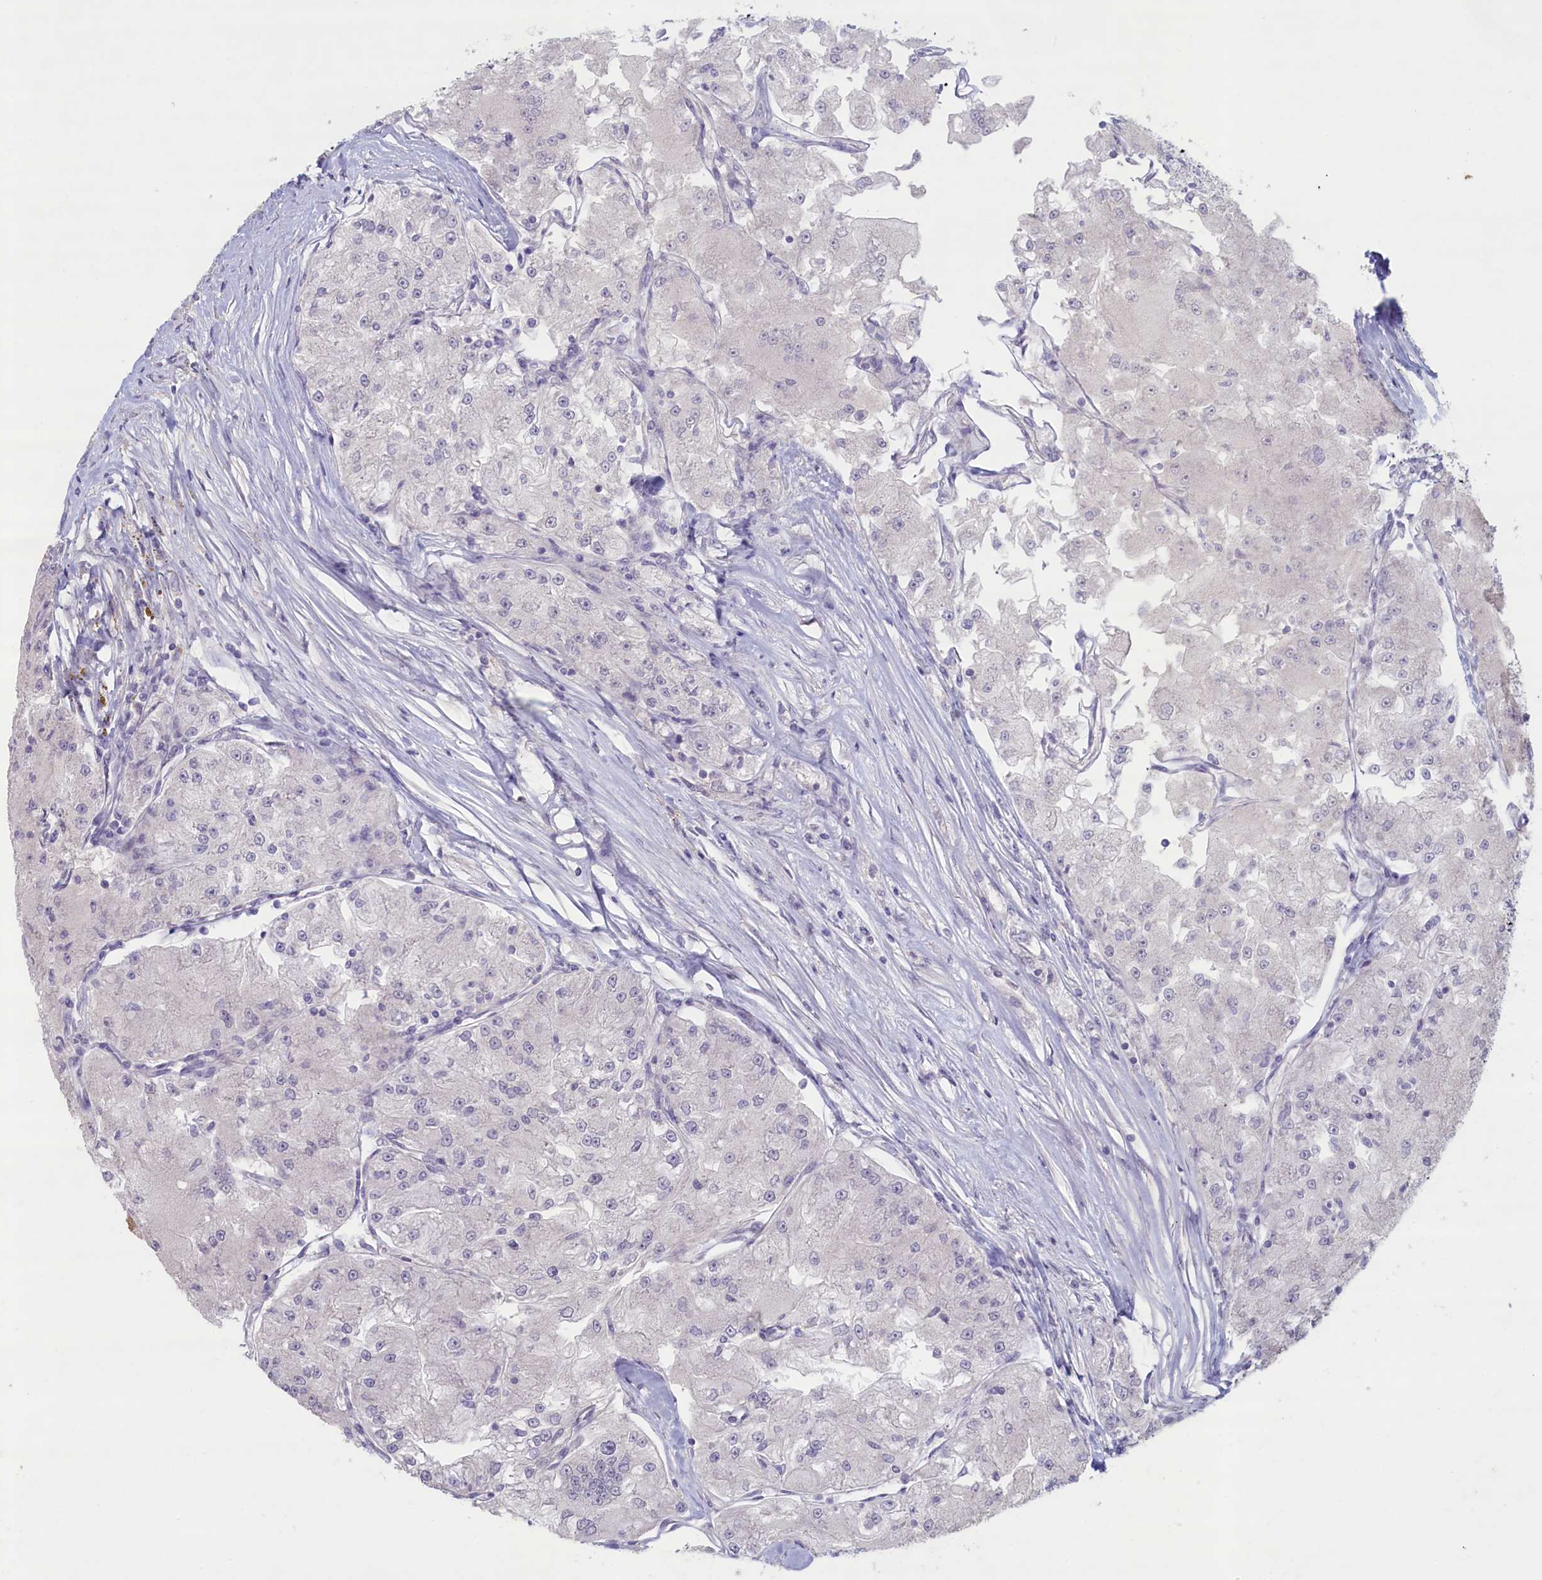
{"staining": {"intensity": "negative", "quantity": "none", "location": "none"}, "tissue": "renal cancer", "cell_type": "Tumor cells", "image_type": "cancer", "snomed": [{"axis": "morphology", "description": "Adenocarcinoma, NOS"}, {"axis": "topography", "description": "Kidney"}], "caption": "High magnification brightfield microscopy of renal cancer stained with DAB (brown) and counterstained with hematoxylin (blue): tumor cells show no significant positivity.", "gene": "ATF7IP2", "patient": {"sex": "female", "age": 72}}